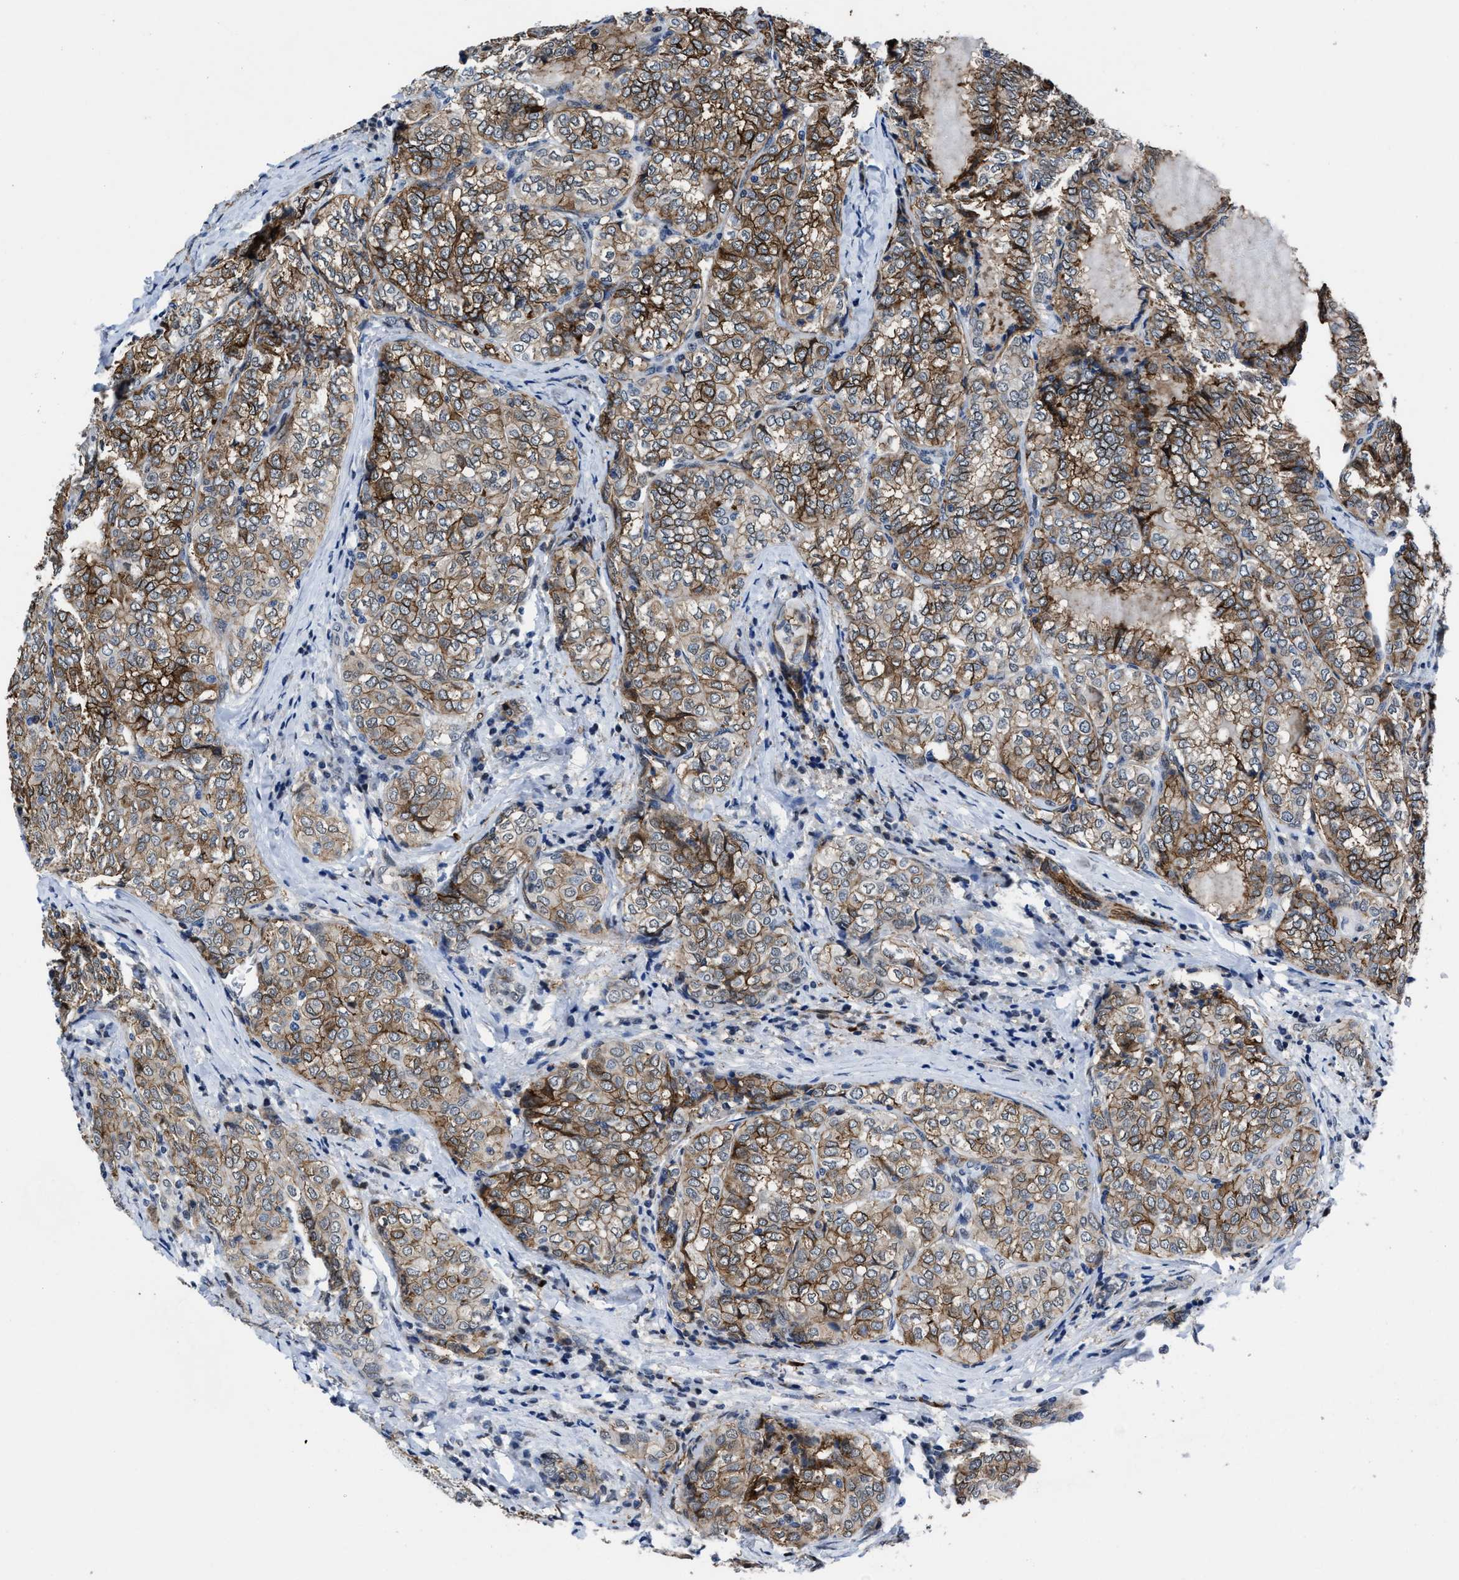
{"staining": {"intensity": "moderate", "quantity": ">75%", "location": "cytoplasmic/membranous"}, "tissue": "thyroid cancer", "cell_type": "Tumor cells", "image_type": "cancer", "snomed": [{"axis": "morphology", "description": "Normal tissue, NOS"}, {"axis": "morphology", "description": "Papillary adenocarcinoma, NOS"}, {"axis": "topography", "description": "Thyroid gland"}], "caption": "A histopathology image showing moderate cytoplasmic/membranous staining in approximately >75% of tumor cells in papillary adenocarcinoma (thyroid), as visualized by brown immunohistochemical staining.", "gene": "MARCKSL1", "patient": {"sex": "female", "age": 30}}